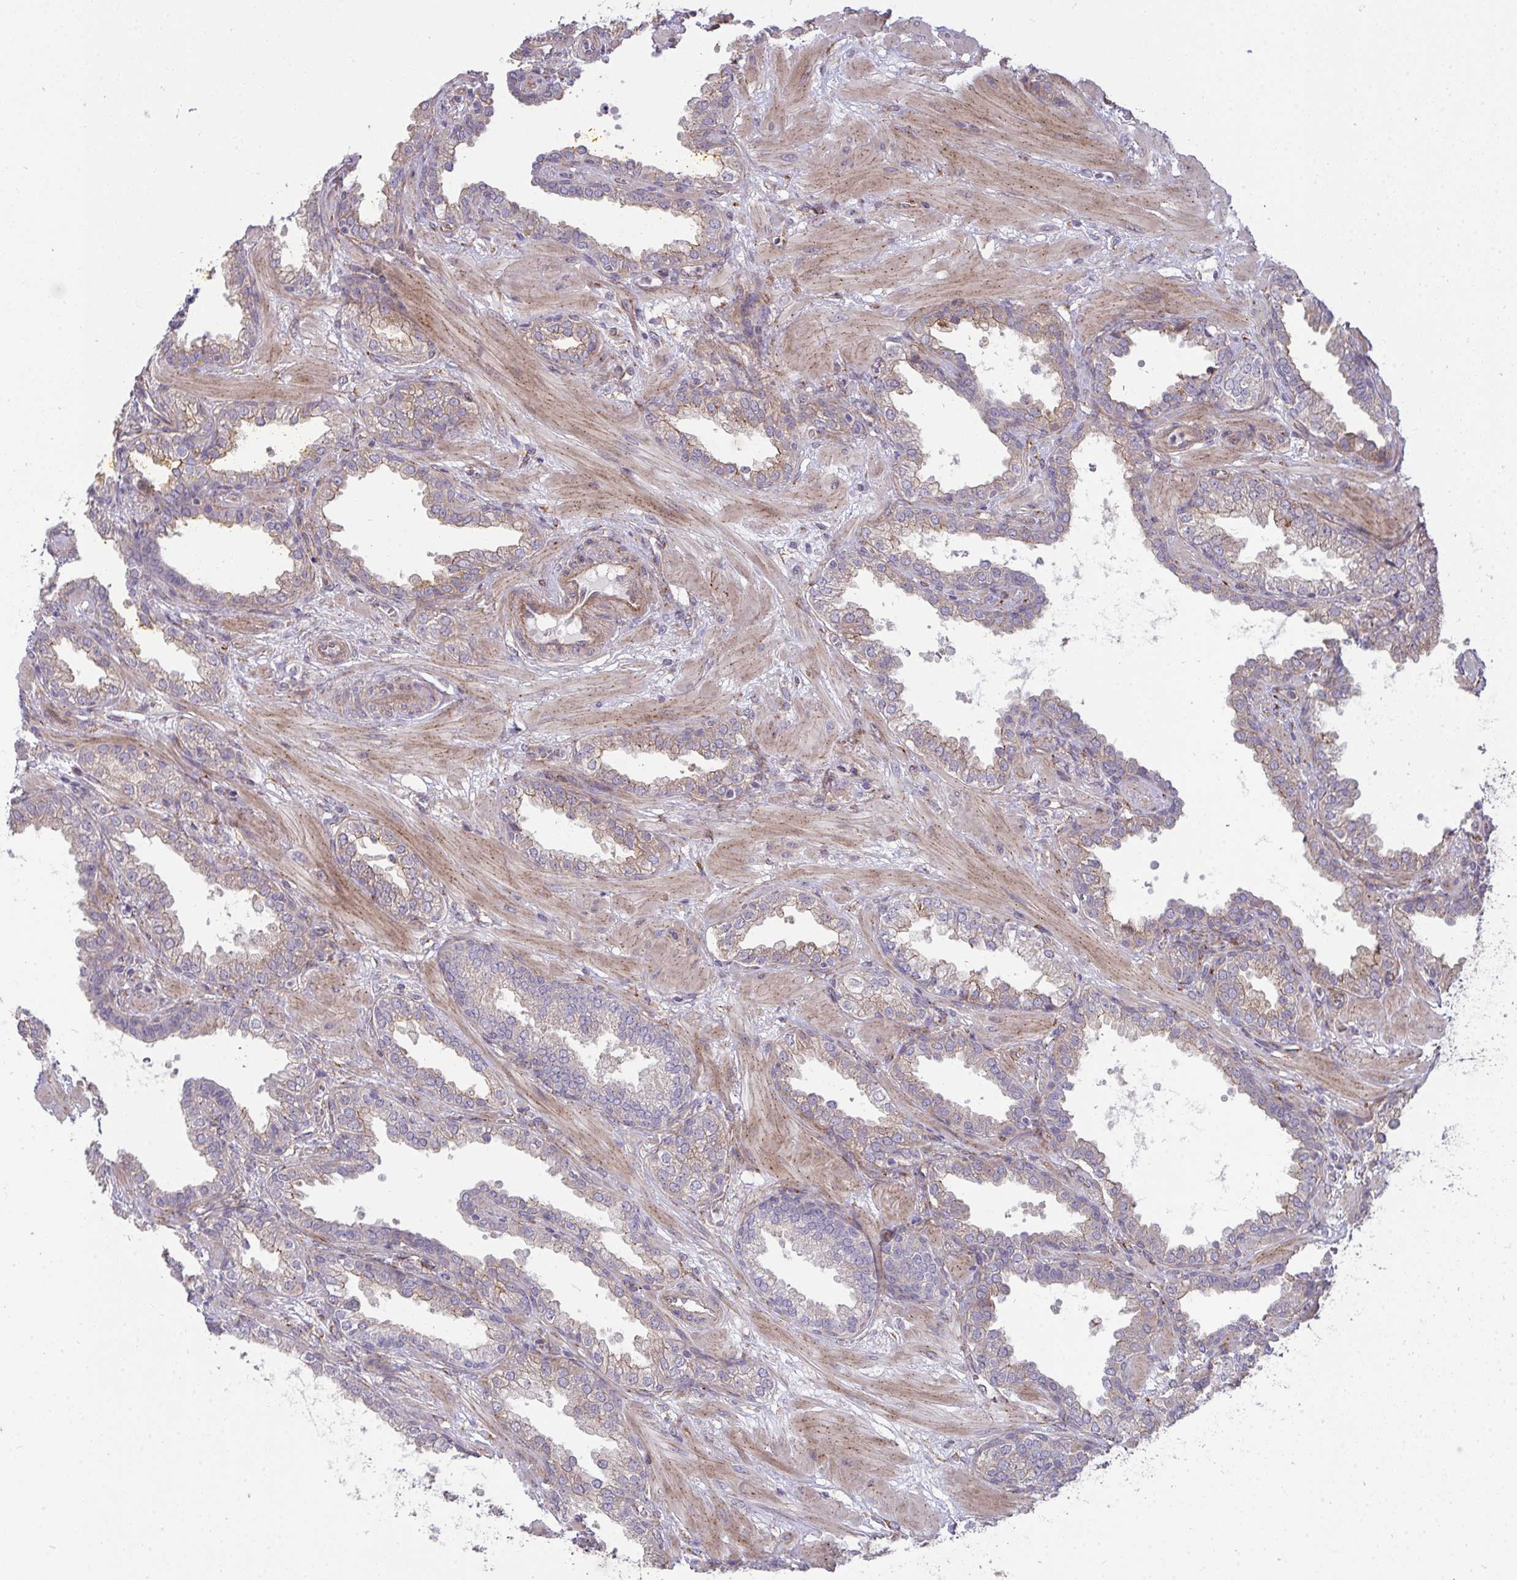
{"staining": {"intensity": "weak", "quantity": "<25%", "location": "cytoplasmic/membranous"}, "tissue": "prostate cancer", "cell_type": "Tumor cells", "image_type": "cancer", "snomed": [{"axis": "morphology", "description": "Adenocarcinoma, High grade"}, {"axis": "topography", "description": "Prostate"}], "caption": "Immunohistochemical staining of prostate cancer (high-grade adenocarcinoma) displays no significant positivity in tumor cells. The staining was performed using DAB to visualize the protein expression in brown, while the nuclei were stained in blue with hematoxylin (Magnification: 20x).", "gene": "SH2D1B", "patient": {"sex": "male", "age": 60}}